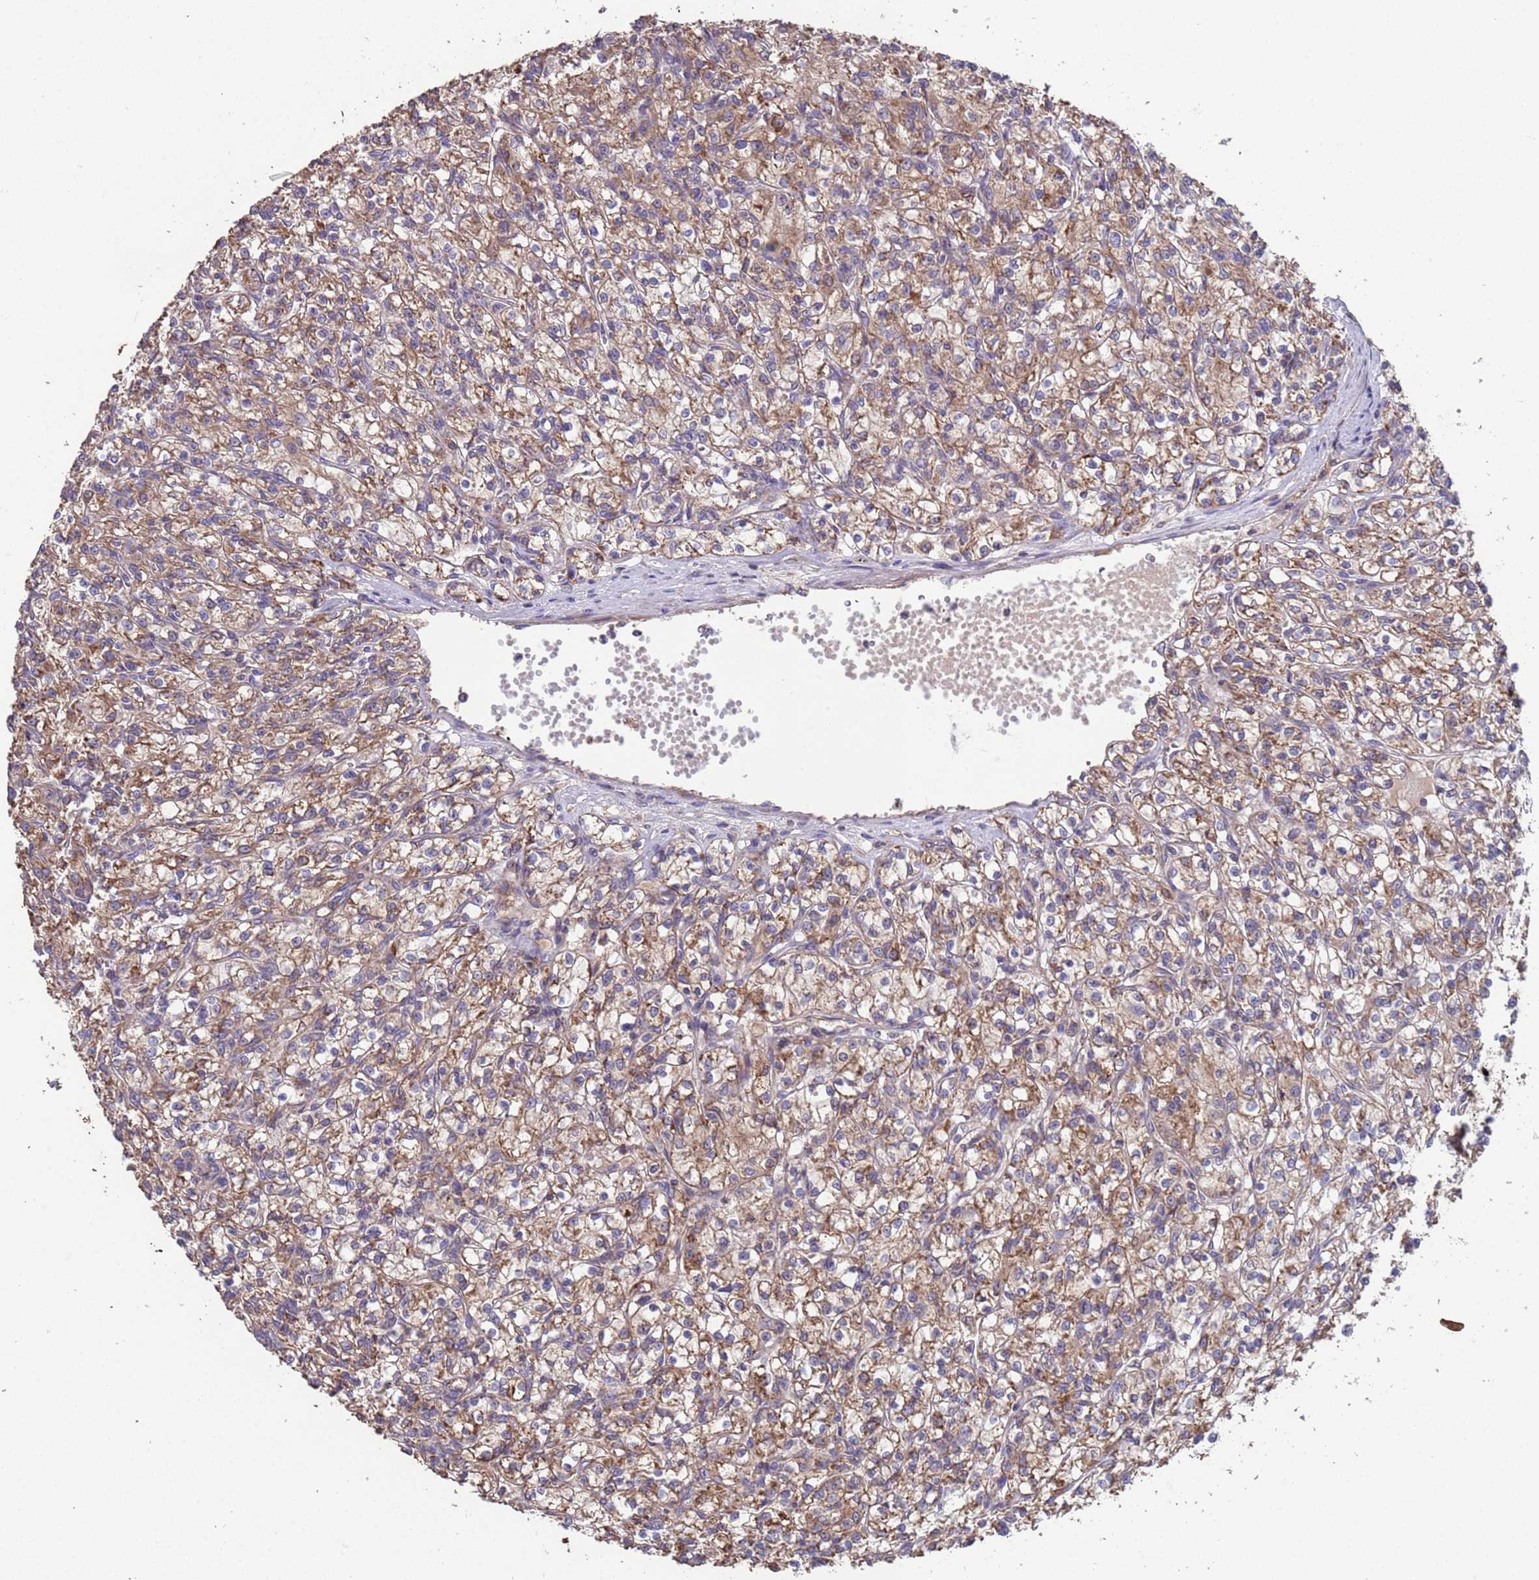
{"staining": {"intensity": "moderate", "quantity": ">75%", "location": "cytoplasmic/membranous"}, "tissue": "renal cancer", "cell_type": "Tumor cells", "image_type": "cancer", "snomed": [{"axis": "morphology", "description": "Adenocarcinoma, NOS"}, {"axis": "topography", "description": "Kidney"}], "caption": "An IHC photomicrograph of tumor tissue is shown. Protein staining in brown highlights moderate cytoplasmic/membranous positivity in adenocarcinoma (renal) within tumor cells.", "gene": "EEF1AKMT1", "patient": {"sex": "female", "age": 59}}